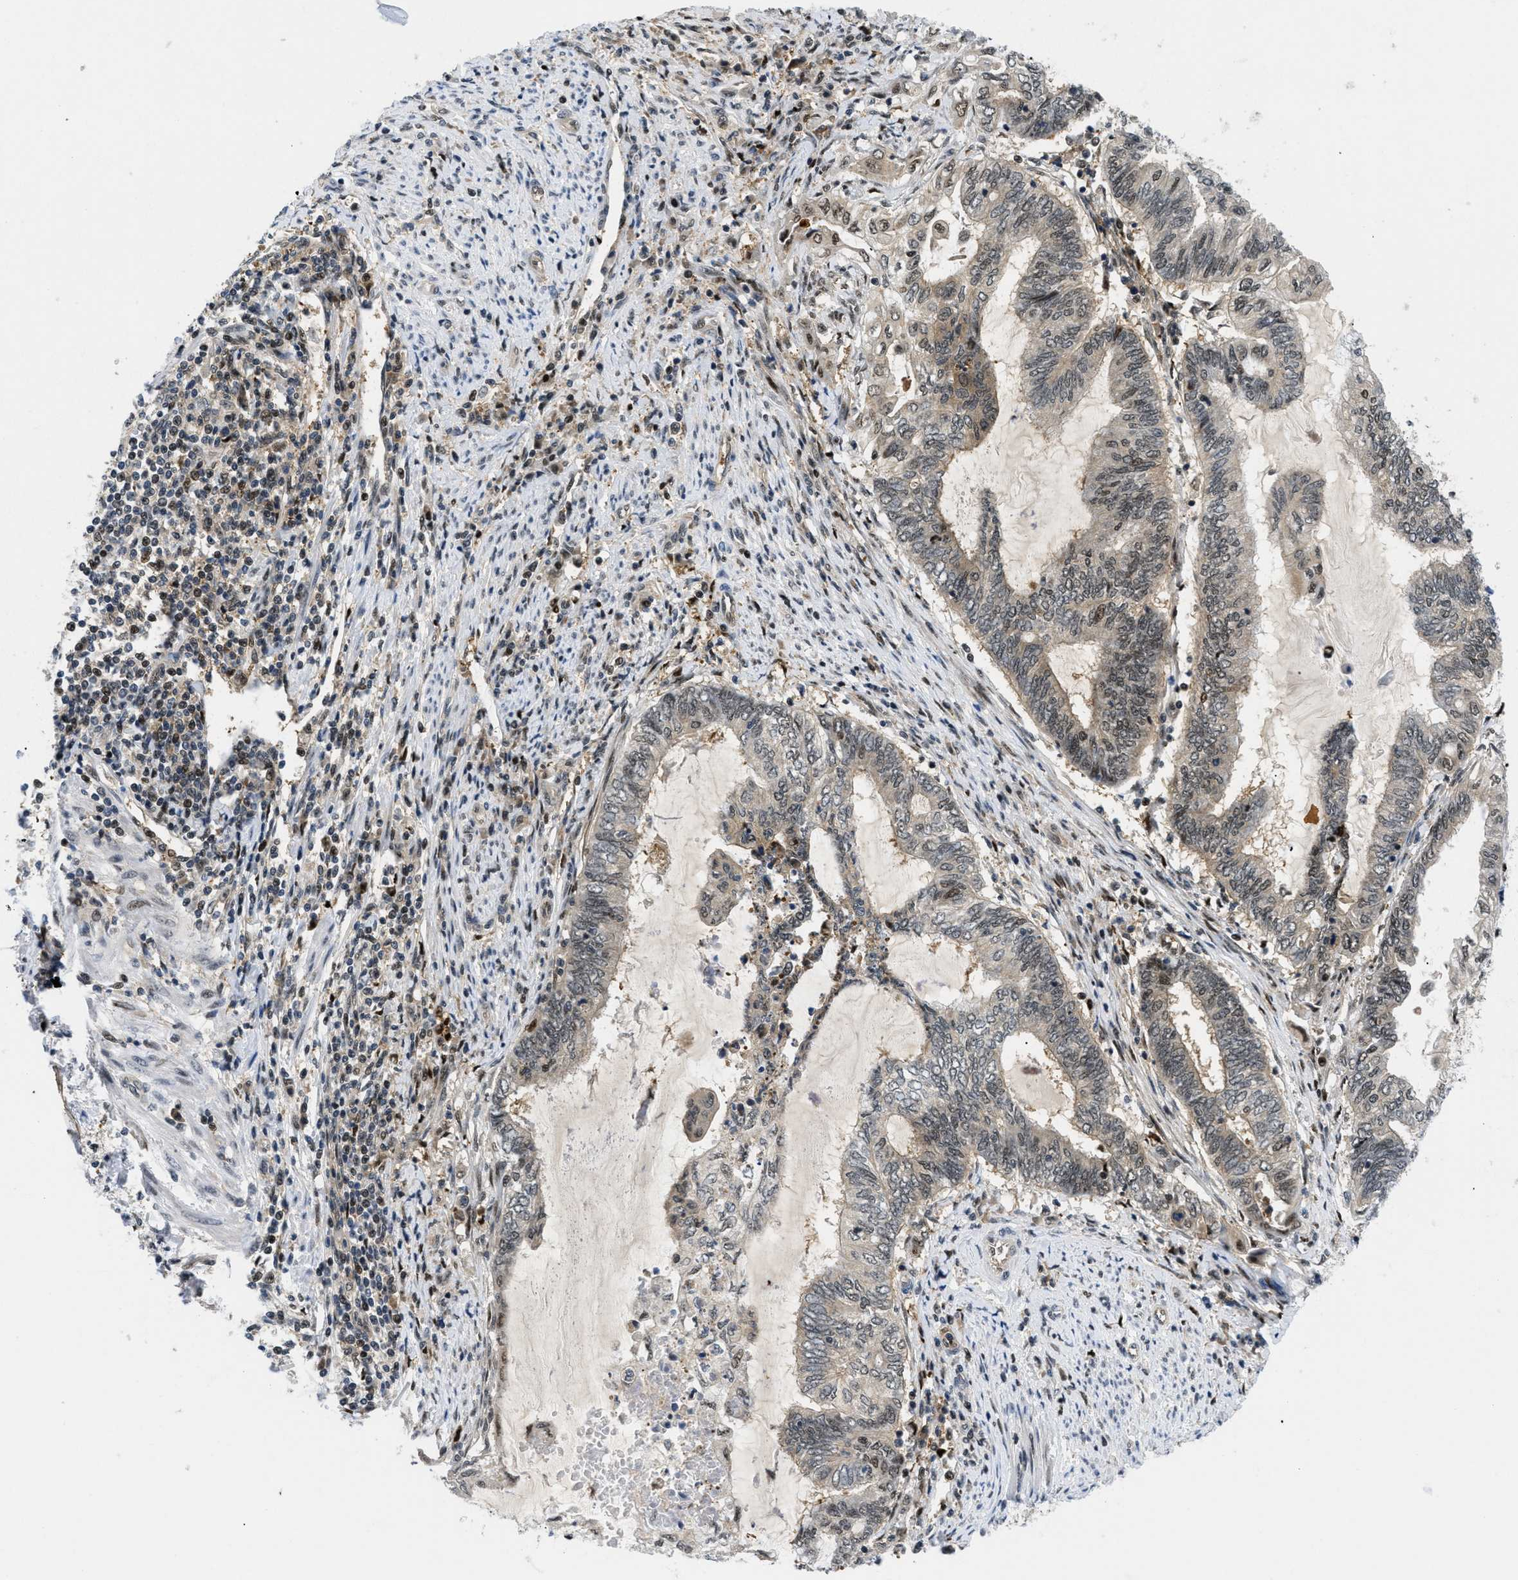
{"staining": {"intensity": "weak", "quantity": "25%-75%", "location": "cytoplasmic/membranous,nuclear"}, "tissue": "endometrial cancer", "cell_type": "Tumor cells", "image_type": "cancer", "snomed": [{"axis": "morphology", "description": "Adenocarcinoma, NOS"}, {"axis": "topography", "description": "Uterus"}, {"axis": "topography", "description": "Endometrium"}], "caption": "The micrograph reveals immunohistochemical staining of adenocarcinoma (endometrial). There is weak cytoplasmic/membranous and nuclear expression is appreciated in about 25%-75% of tumor cells.", "gene": "SLC29A2", "patient": {"sex": "female", "age": 70}}